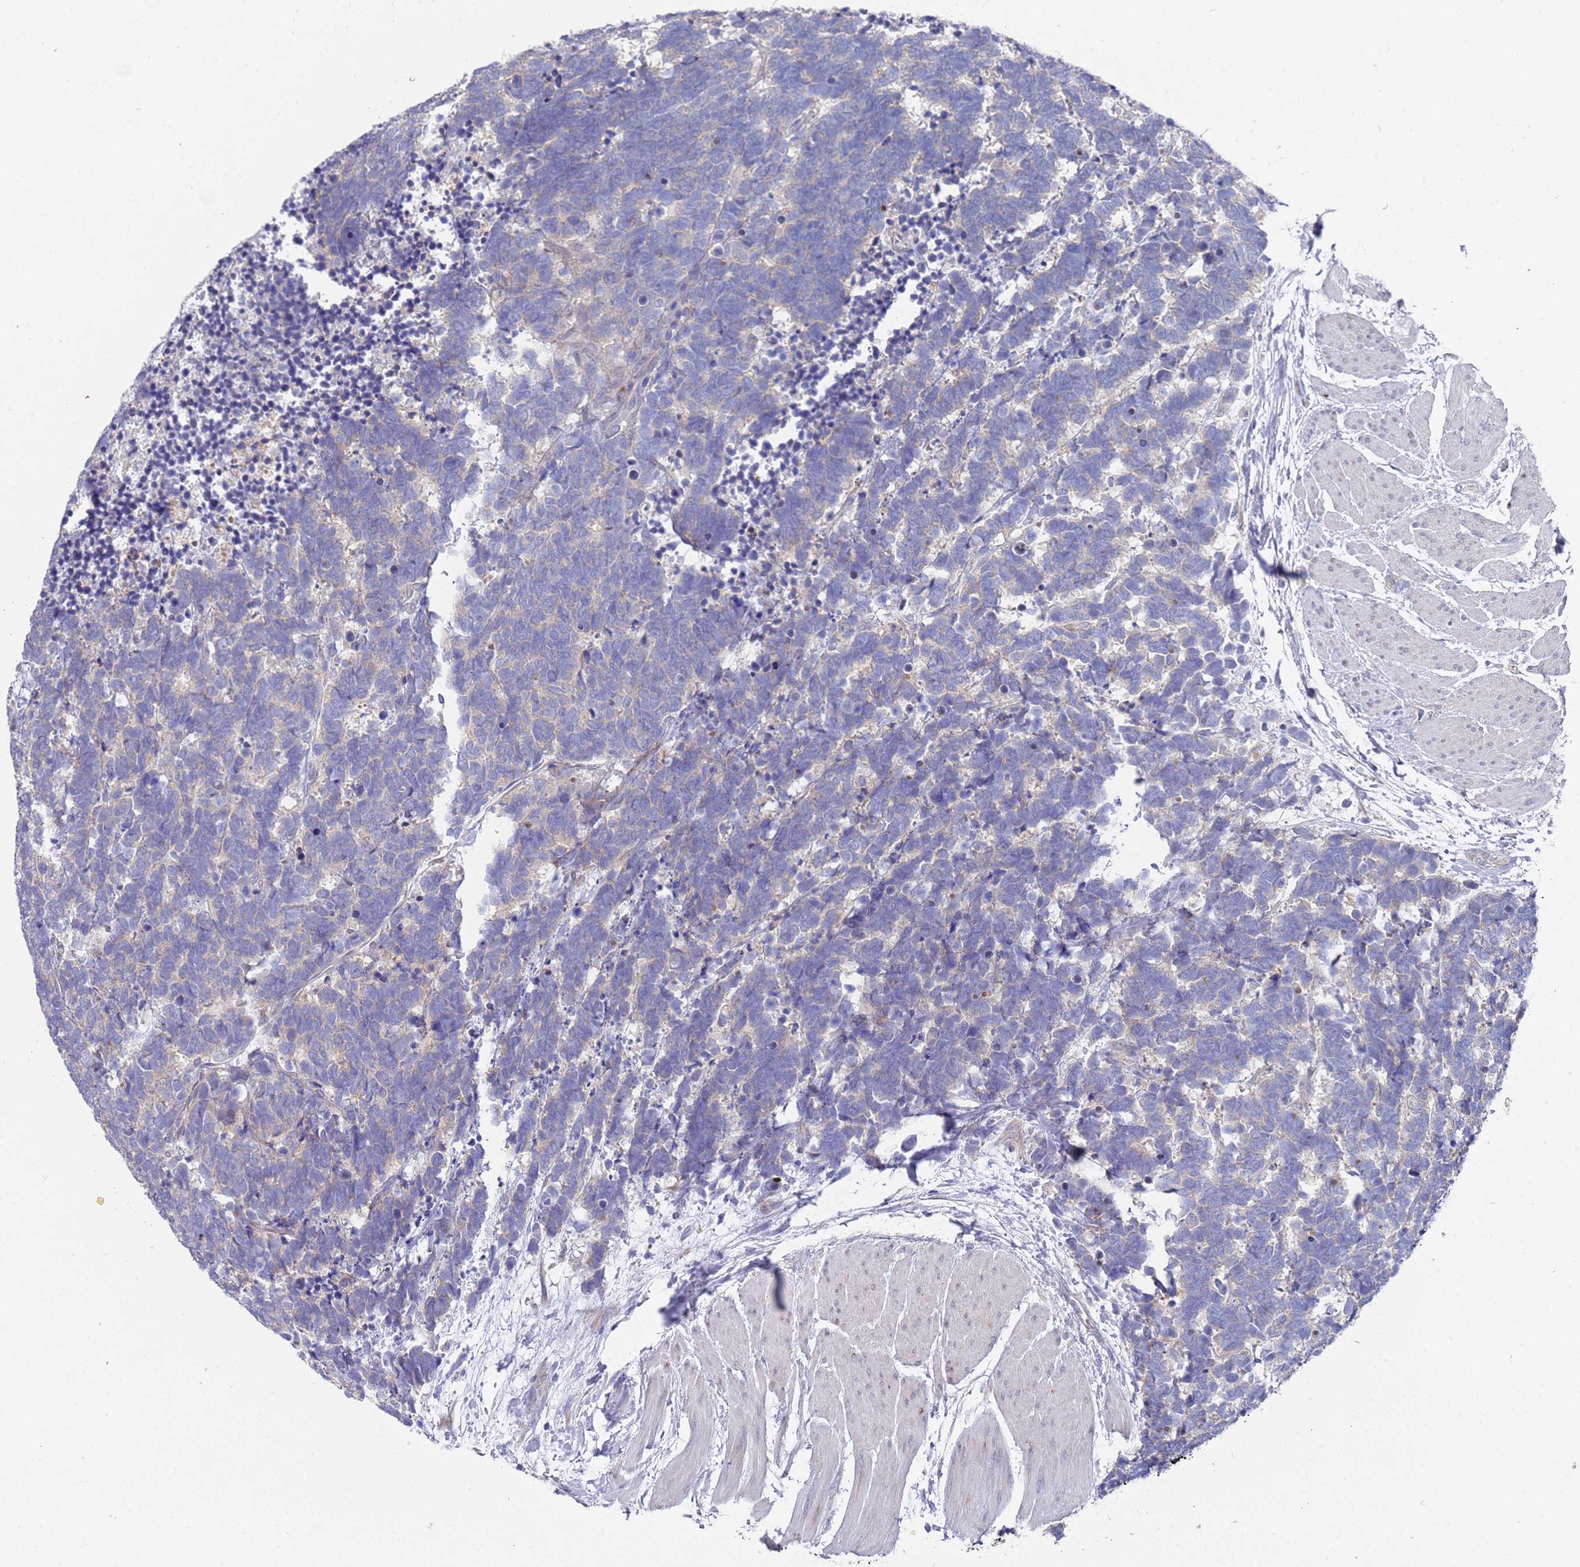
{"staining": {"intensity": "negative", "quantity": "none", "location": "none"}, "tissue": "carcinoid", "cell_type": "Tumor cells", "image_type": "cancer", "snomed": [{"axis": "morphology", "description": "Carcinoma, NOS"}, {"axis": "morphology", "description": "Carcinoid, malignant, NOS"}, {"axis": "topography", "description": "Urinary bladder"}], "caption": "Image shows no significant protein positivity in tumor cells of carcinoid.", "gene": "NPEPPS", "patient": {"sex": "male", "age": 57}}